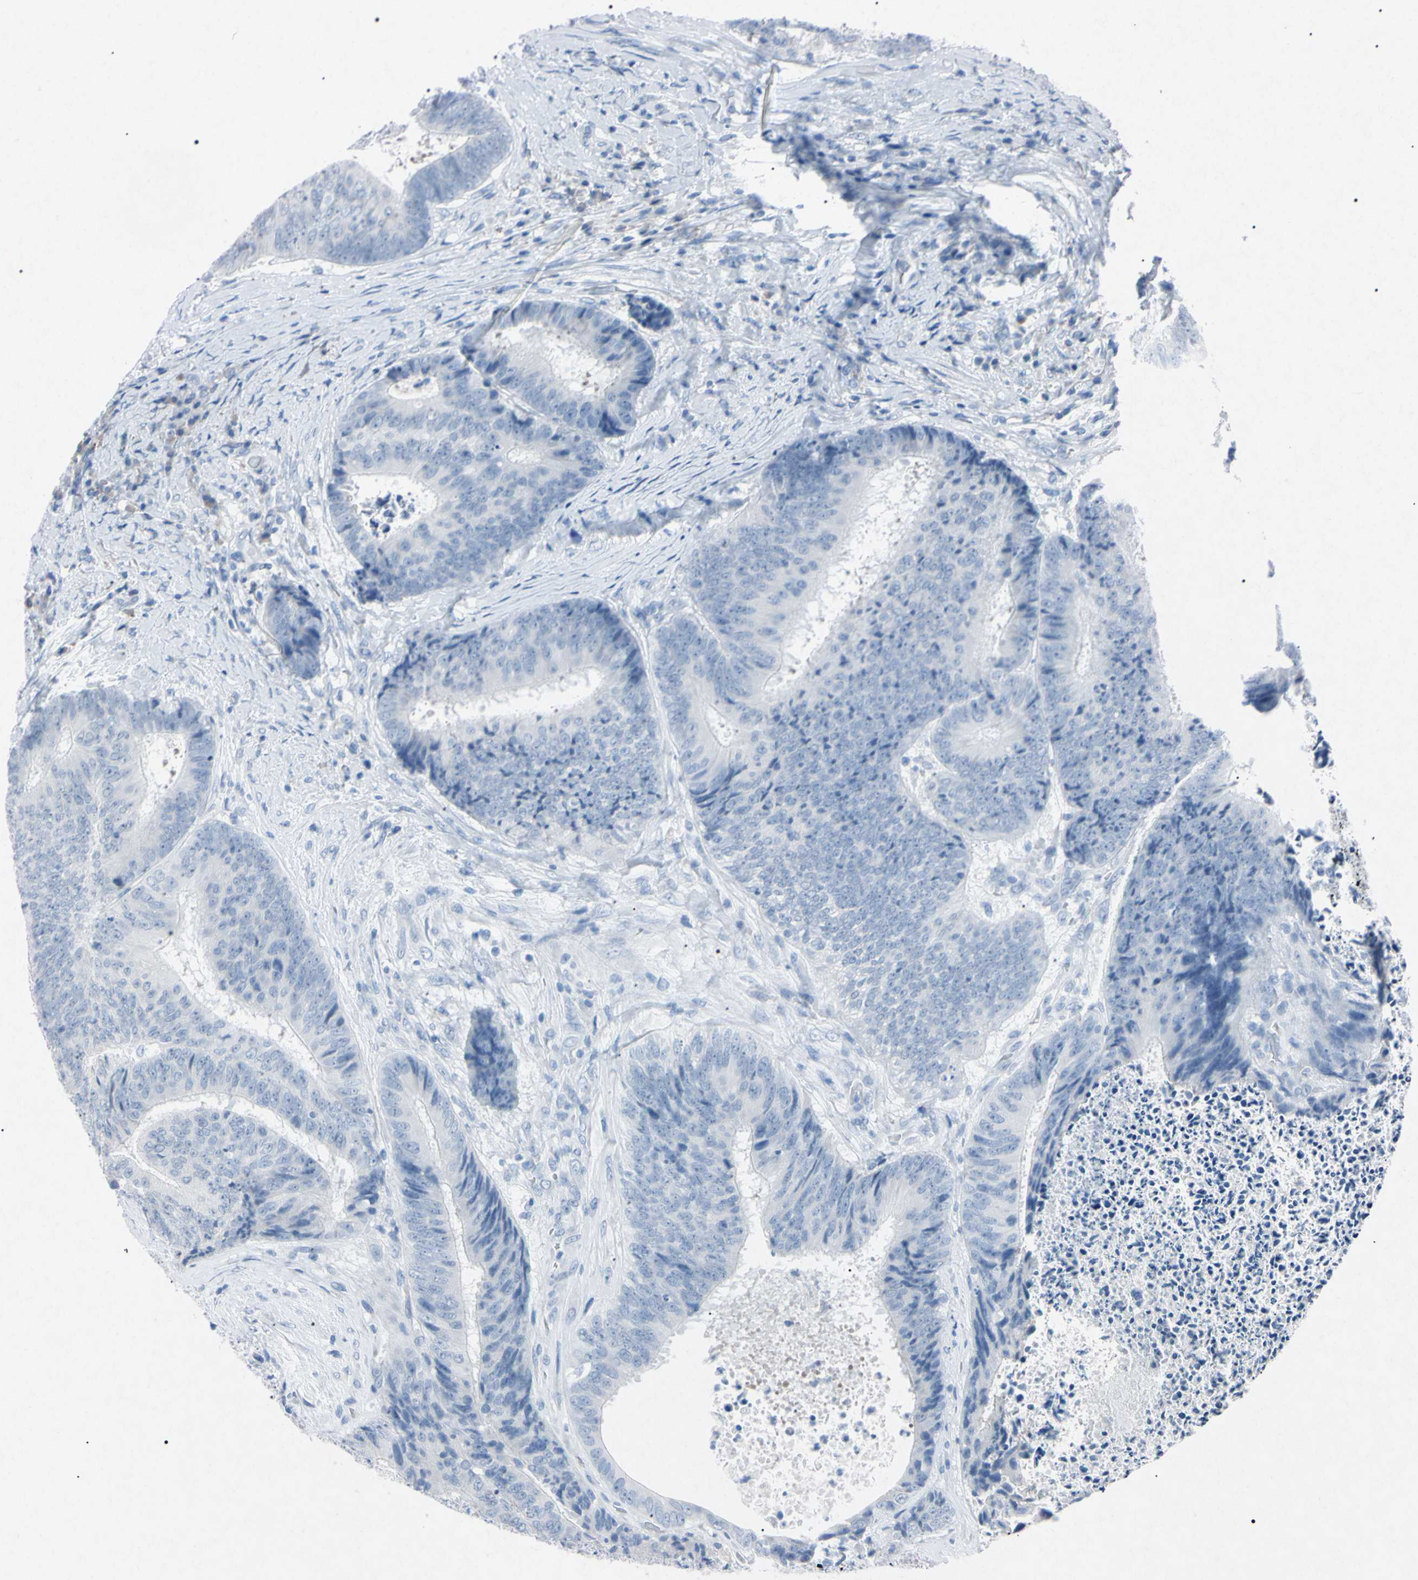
{"staining": {"intensity": "negative", "quantity": "none", "location": "none"}, "tissue": "colorectal cancer", "cell_type": "Tumor cells", "image_type": "cancer", "snomed": [{"axis": "morphology", "description": "Adenocarcinoma, NOS"}, {"axis": "topography", "description": "Rectum"}], "caption": "Immunohistochemistry (IHC) of human colorectal adenocarcinoma reveals no positivity in tumor cells. (DAB immunohistochemistry (IHC) with hematoxylin counter stain).", "gene": "ELN", "patient": {"sex": "male", "age": 72}}